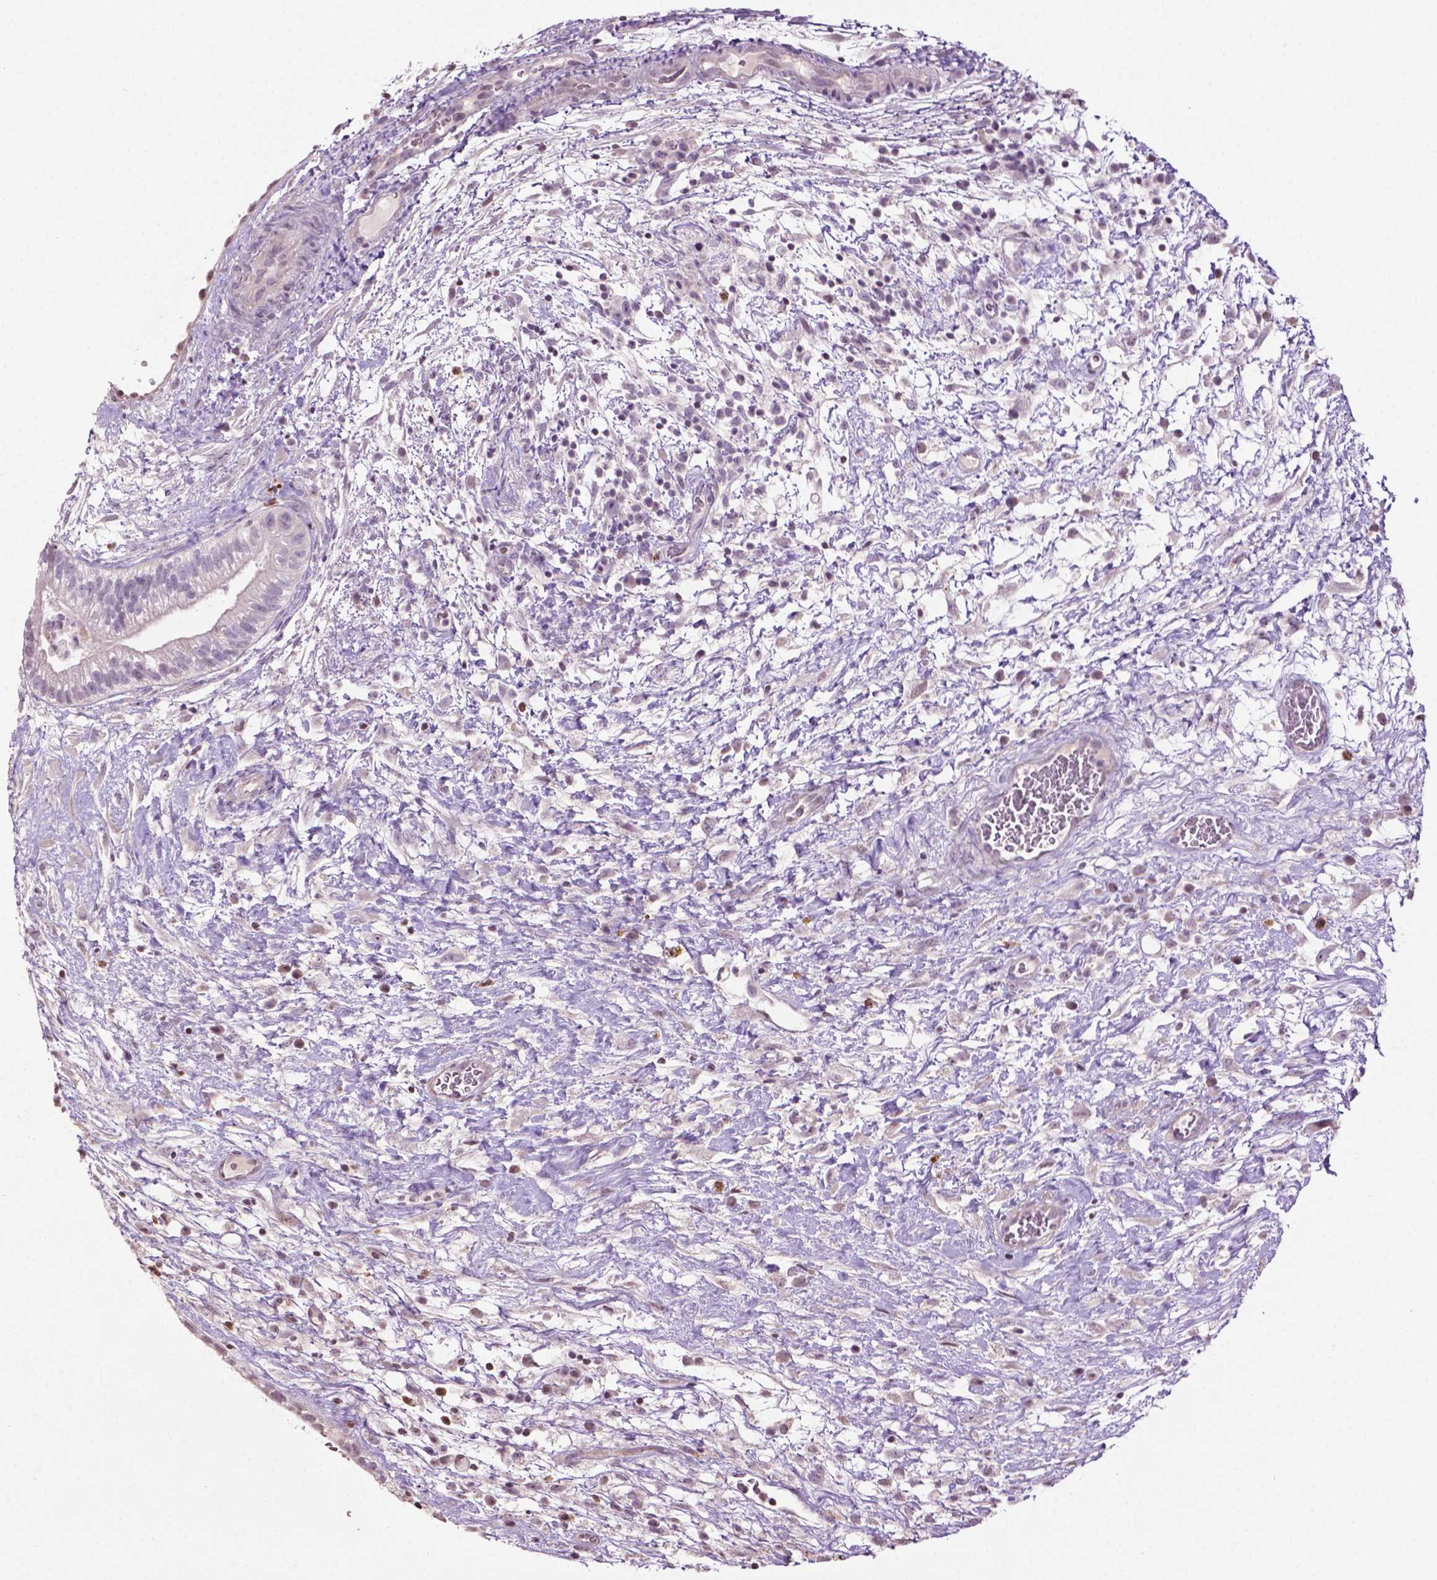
{"staining": {"intensity": "negative", "quantity": "none", "location": "none"}, "tissue": "testis cancer", "cell_type": "Tumor cells", "image_type": "cancer", "snomed": [{"axis": "morphology", "description": "Normal tissue, NOS"}, {"axis": "morphology", "description": "Carcinoma, Embryonal, NOS"}, {"axis": "topography", "description": "Testis"}], "caption": "This histopathology image is of testis cancer stained with IHC to label a protein in brown with the nuclei are counter-stained blue. There is no positivity in tumor cells.", "gene": "NTNG2", "patient": {"sex": "male", "age": 32}}